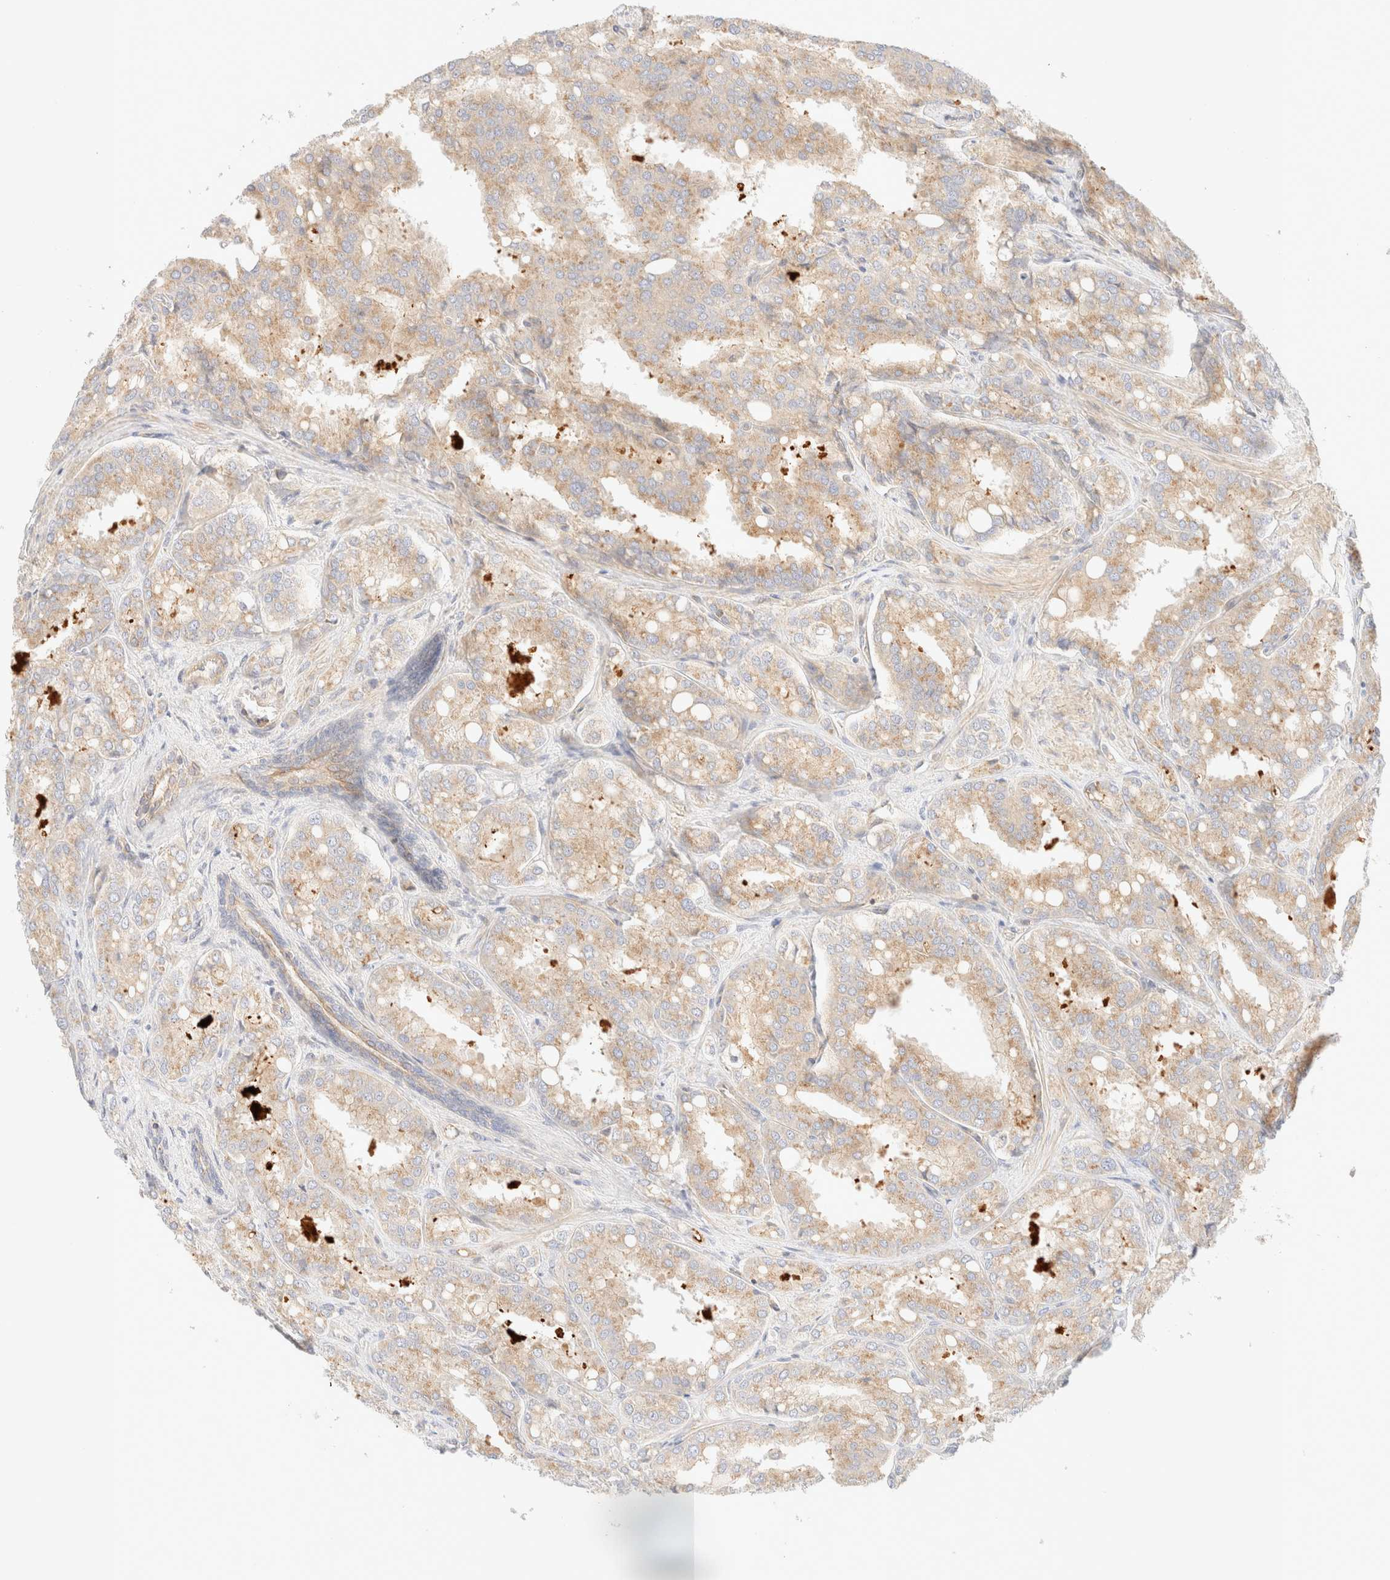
{"staining": {"intensity": "weak", "quantity": "25%-75%", "location": "cytoplasmic/membranous"}, "tissue": "prostate cancer", "cell_type": "Tumor cells", "image_type": "cancer", "snomed": [{"axis": "morphology", "description": "Adenocarcinoma, High grade"}, {"axis": "topography", "description": "Prostate"}], "caption": "Prostate cancer tissue displays weak cytoplasmic/membranous expression in about 25%-75% of tumor cells, visualized by immunohistochemistry. (DAB IHC, brown staining for protein, blue staining for nuclei).", "gene": "MYO10", "patient": {"sex": "male", "age": 50}}